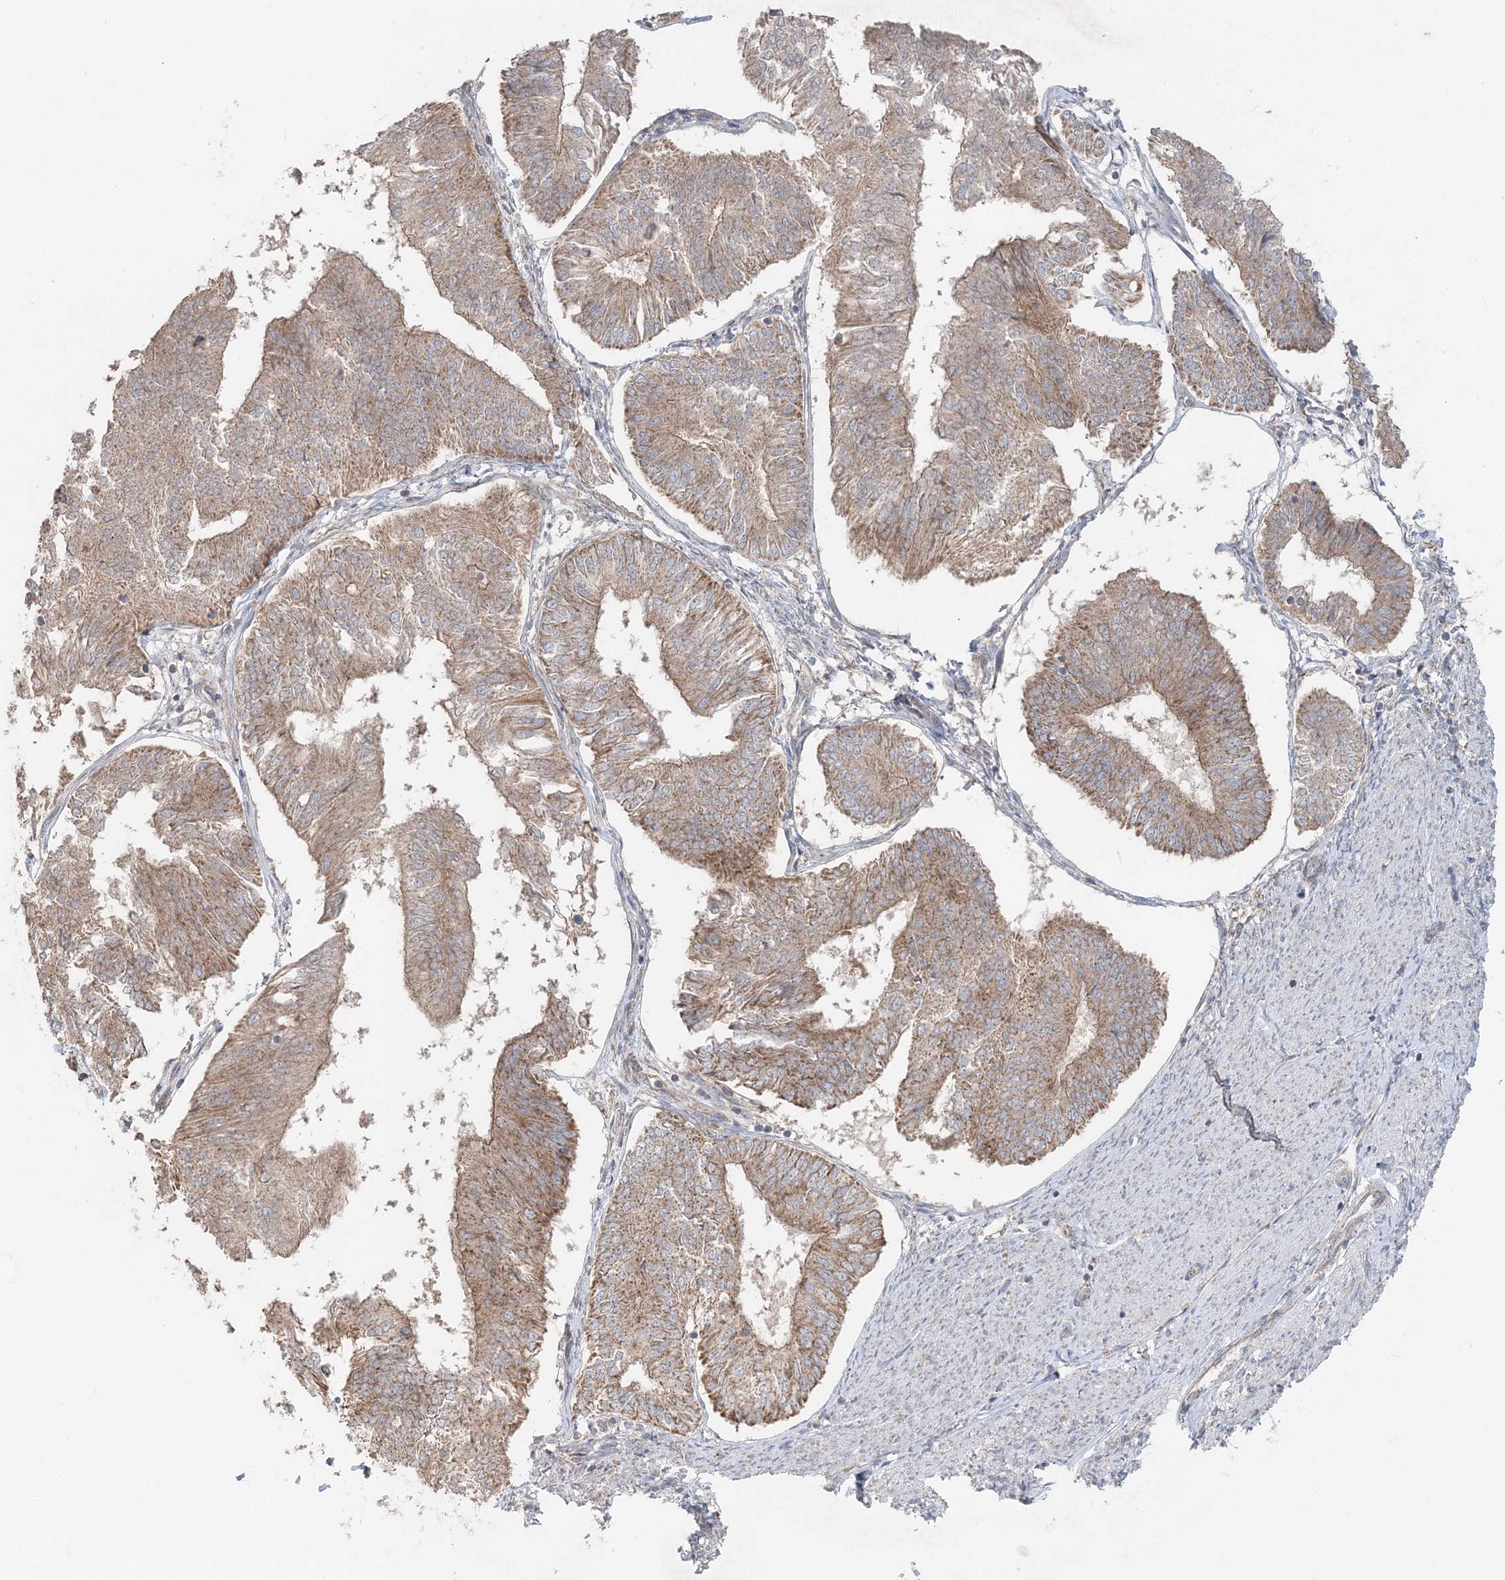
{"staining": {"intensity": "moderate", "quantity": ">75%", "location": "cytoplasmic/membranous"}, "tissue": "endometrial cancer", "cell_type": "Tumor cells", "image_type": "cancer", "snomed": [{"axis": "morphology", "description": "Adenocarcinoma, NOS"}, {"axis": "topography", "description": "Endometrium"}], "caption": "Protein expression analysis of endometrial cancer displays moderate cytoplasmic/membranous expression in approximately >75% of tumor cells. The staining was performed using DAB to visualize the protein expression in brown, while the nuclei were stained in blue with hematoxylin (Magnification: 20x).", "gene": "LRPPRC", "patient": {"sex": "female", "age": 58}}